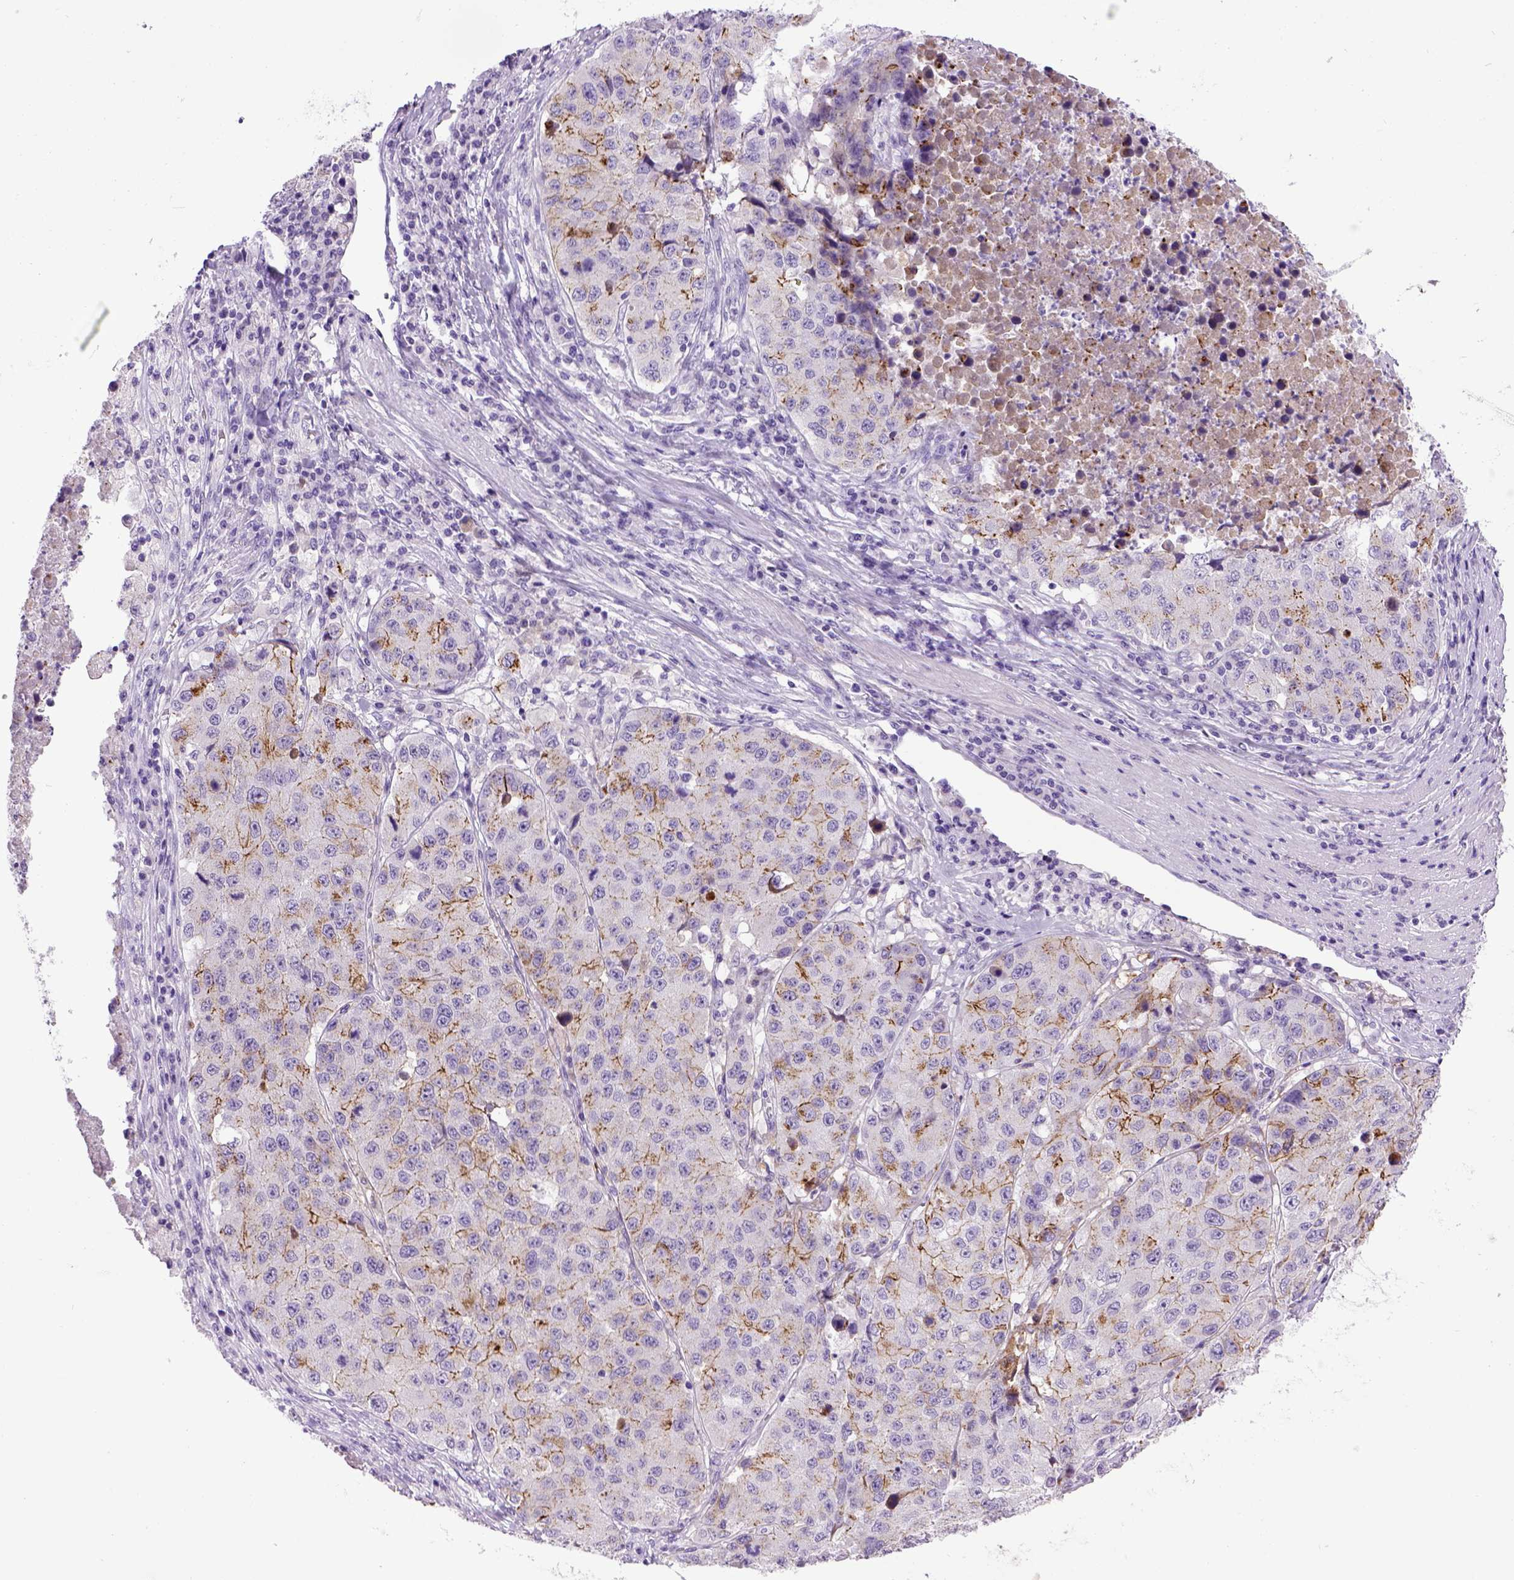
{"staining": {"intensity": "moderate", "quantity": "25%-75%", "location": "cytoplasmic/membranous"}, "tissue": "stomach cancer", "cell_type": "Tumor cells", "image_type": "cancer", "snomed": [{"axis": "morphology", "description": "Adenocarcinoma, NOS"}, {"axis": "topography", "description": "Stomach"}], "caption": "Moderate cytoplasmic/membranous staining is identified in approximately 25%-75% of tumor cells in stomach adenocarcinoma.", "gene": "CDH1", "patient": {"sex": "male", "age": 71}}